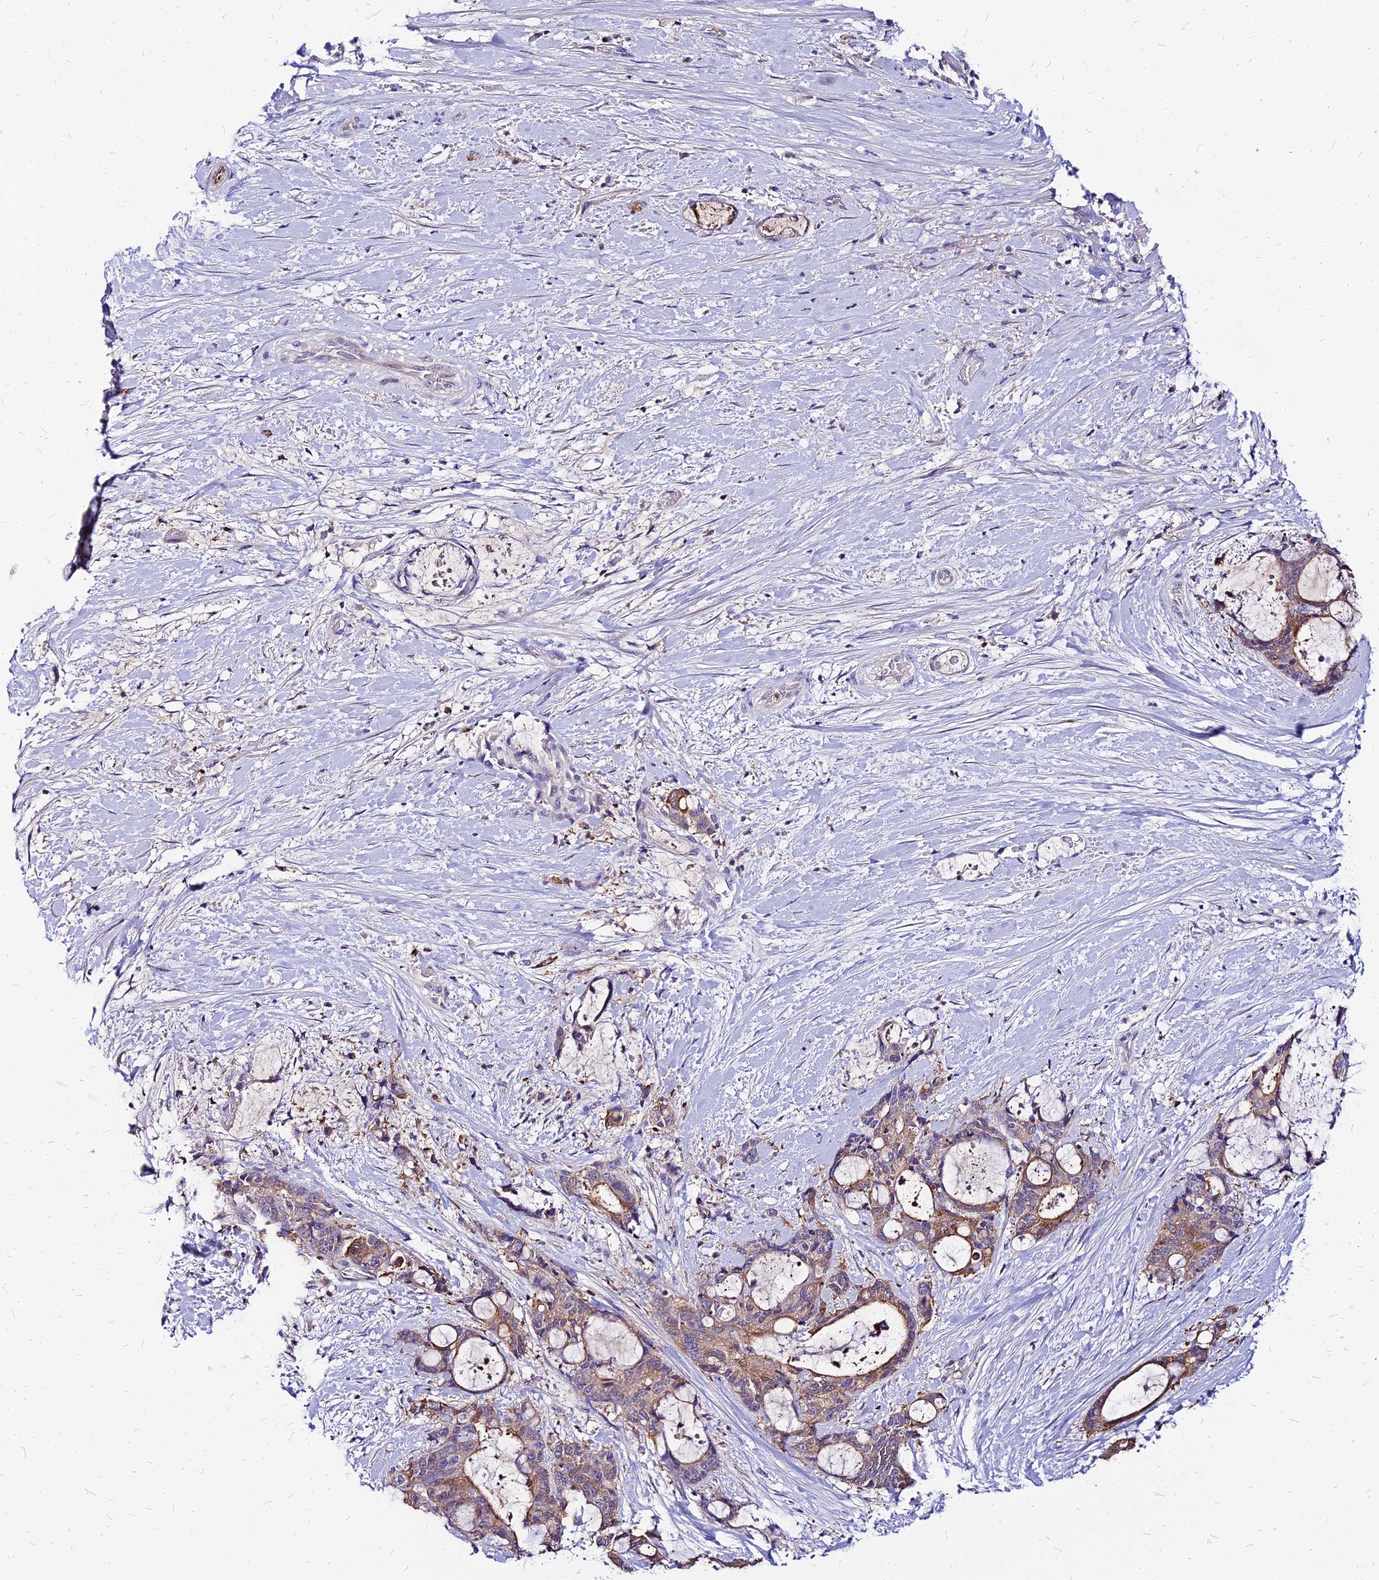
{"staining": {"intensity": "weak", "quantity": ">75%", "location": "cytoplasmic/membranous"}, "tissue": "liver cancer", "cell_type": "Tumor cells", "image_type": "cancer", "snomed": [{"axis": "morphology", "description": "Normal tissue, NOS"}, {"axis": "morphology", "description": "Cholangiocarcinoma"}, {"axis": "topography", "description": "Liver"}, {"axis": "topography", "description": "Peripheral nerve tissue"}], "caption": "Immunohistochemistry image of neoplastic tissue: liver cholangiocarcinoma stained using immunohistochemistry (IHC) shows low levels of weak protein expression localized specifically in the cytoplasmic/membranous of tumor cells, appearing as a cytoplasmic/membranous brown color.", "gene": "ACSM6", "patient": {"sex": "female", "age": 73}}